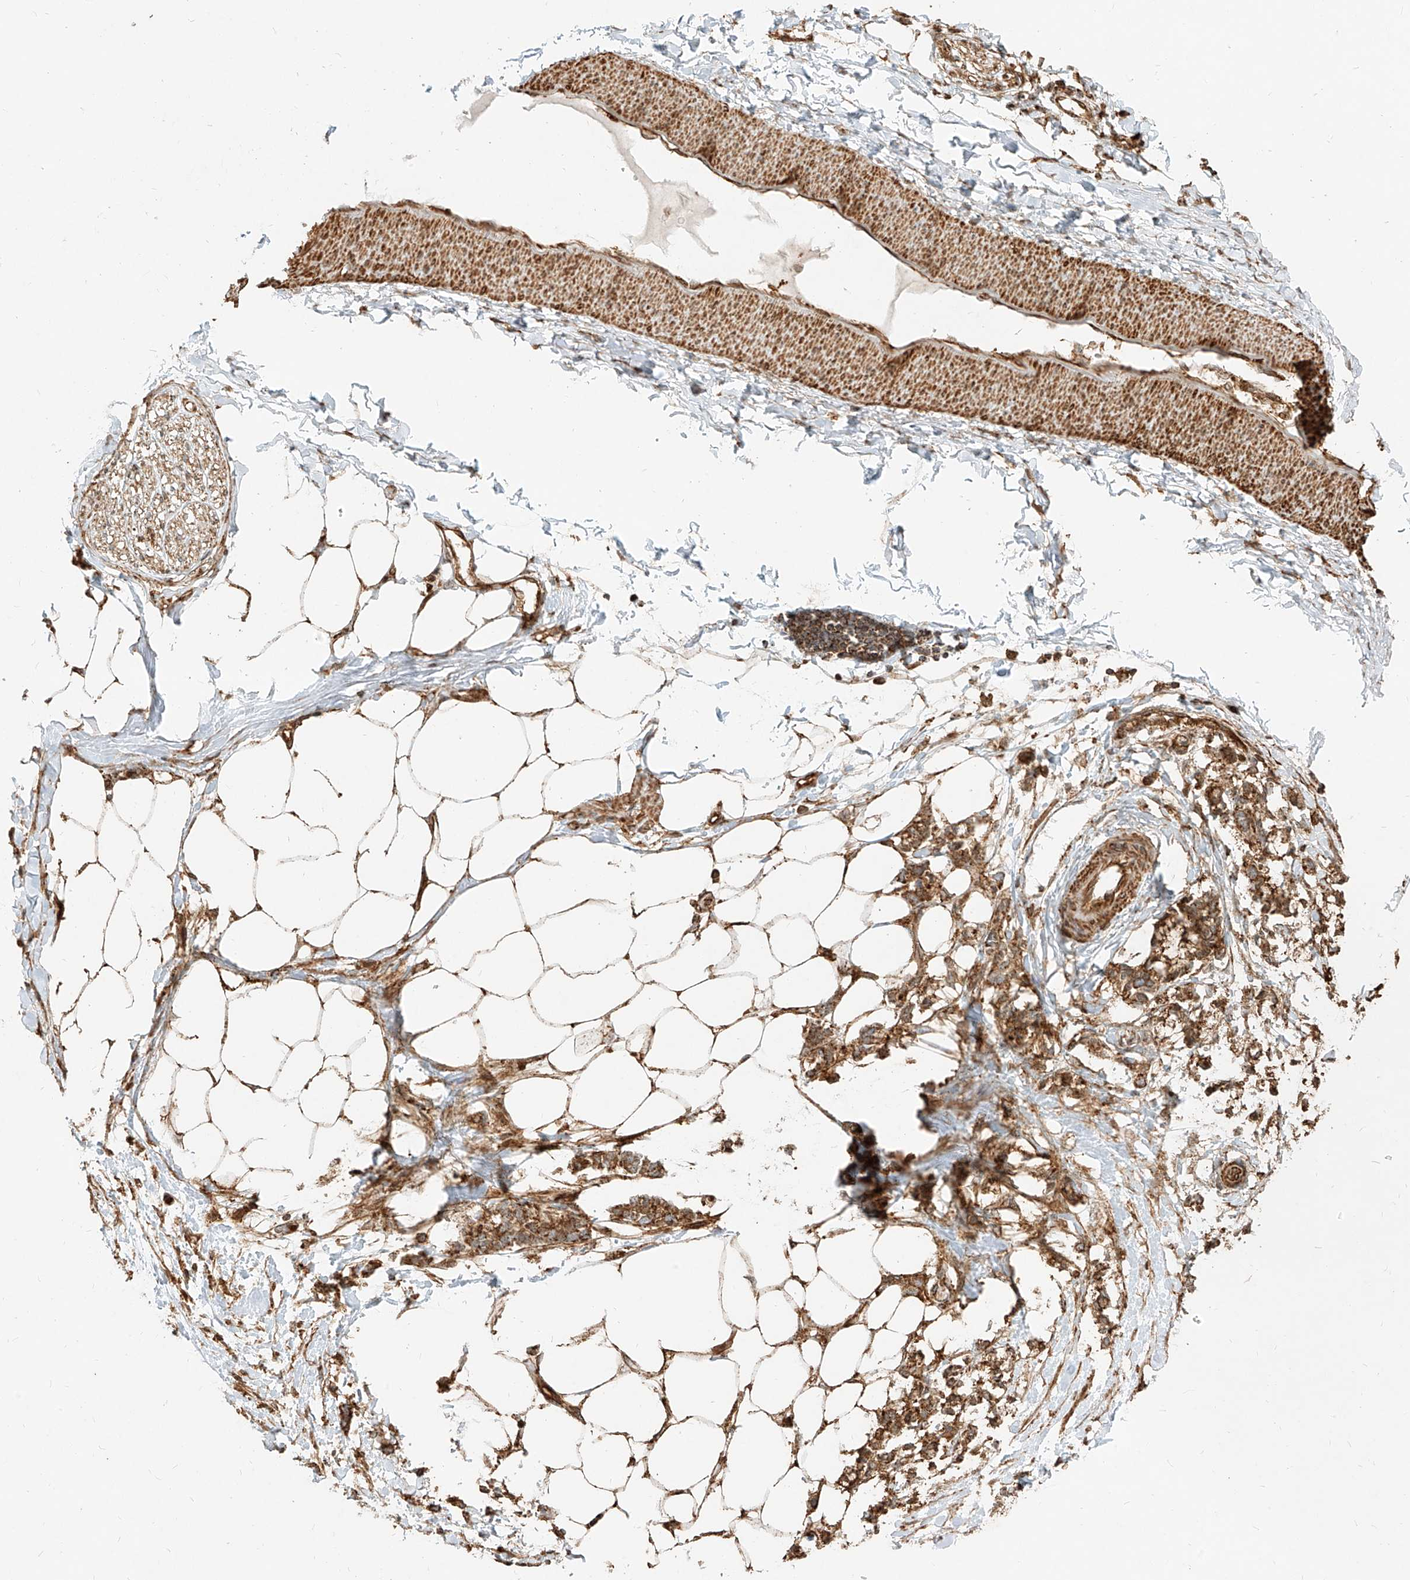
{"staining": {"intensity": "strong", "quantity": ">75%", "location": "cytoplasmic/membranous"}, "tissue": "adipose tissue", "cell_type": "Adipocytes", "image_type": "normal", "snomed": [{"axis": "morphology", "description": "Normal tissue, NOS"}, {"axis": "morphology", "description": "Adenocarcinoma, NOS"}, {"axis": "topography", "description": "Colon"}, {"axis": "topography", "description": "Peripheral nerve tissue"}], "caption": "This is a photomicrograph of immunohistochemistry staining of unremarkable adipose tissue, which shows strong positivity in the cytoplasmic/membranous of adipocytes.", "gene": "MTX2", "patient": {"sex": "male", "age": 14}}